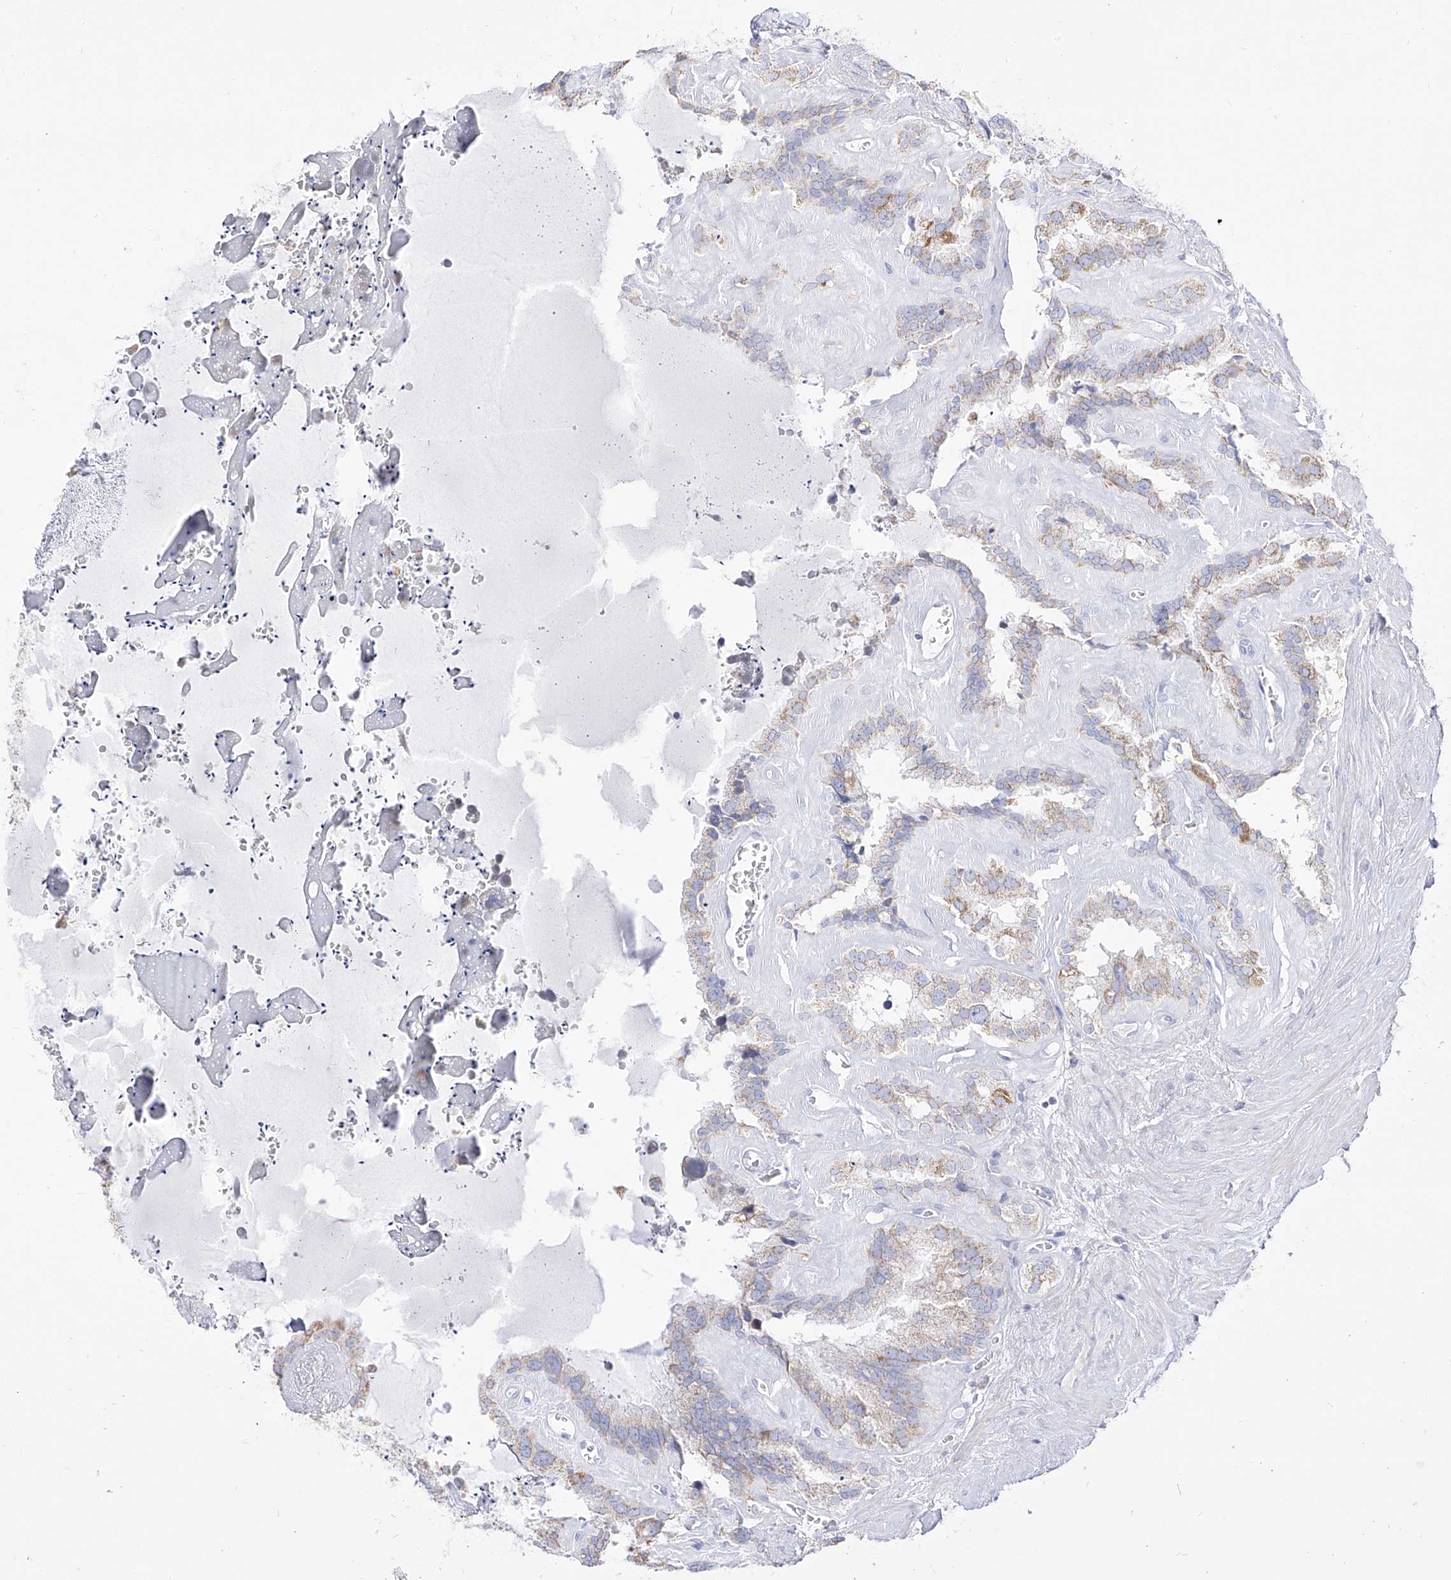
{"staining": {"intensity": "moderate", "quantity": "<25%", "location": "cytoplasmic/membranous"}, "tissue": "seminal vesicle", "cell_type": "Glandular cells", "image_type": "normal", "snomed": [{"axis": "morphology", "description": "Normal tissue, NOS"}, {"axis": "topography", "description": "Prostate"}, {"axis": "topography", "description": "Seminal veicle"}], "caption": "Immunohistochemical staining of unremarkable human seminal vesicle displays low levels of moderate cytoplasmic/membranous positivity in about <25% of glandular cells. The staining was performed using DAB (3,3'-diaminobenzidine), with brown indicating positive protein expression. Nuclei are stained blue with hematoxylin.", "gene": "RCHY1", "patient": {"sex": "male", "age": 59}}